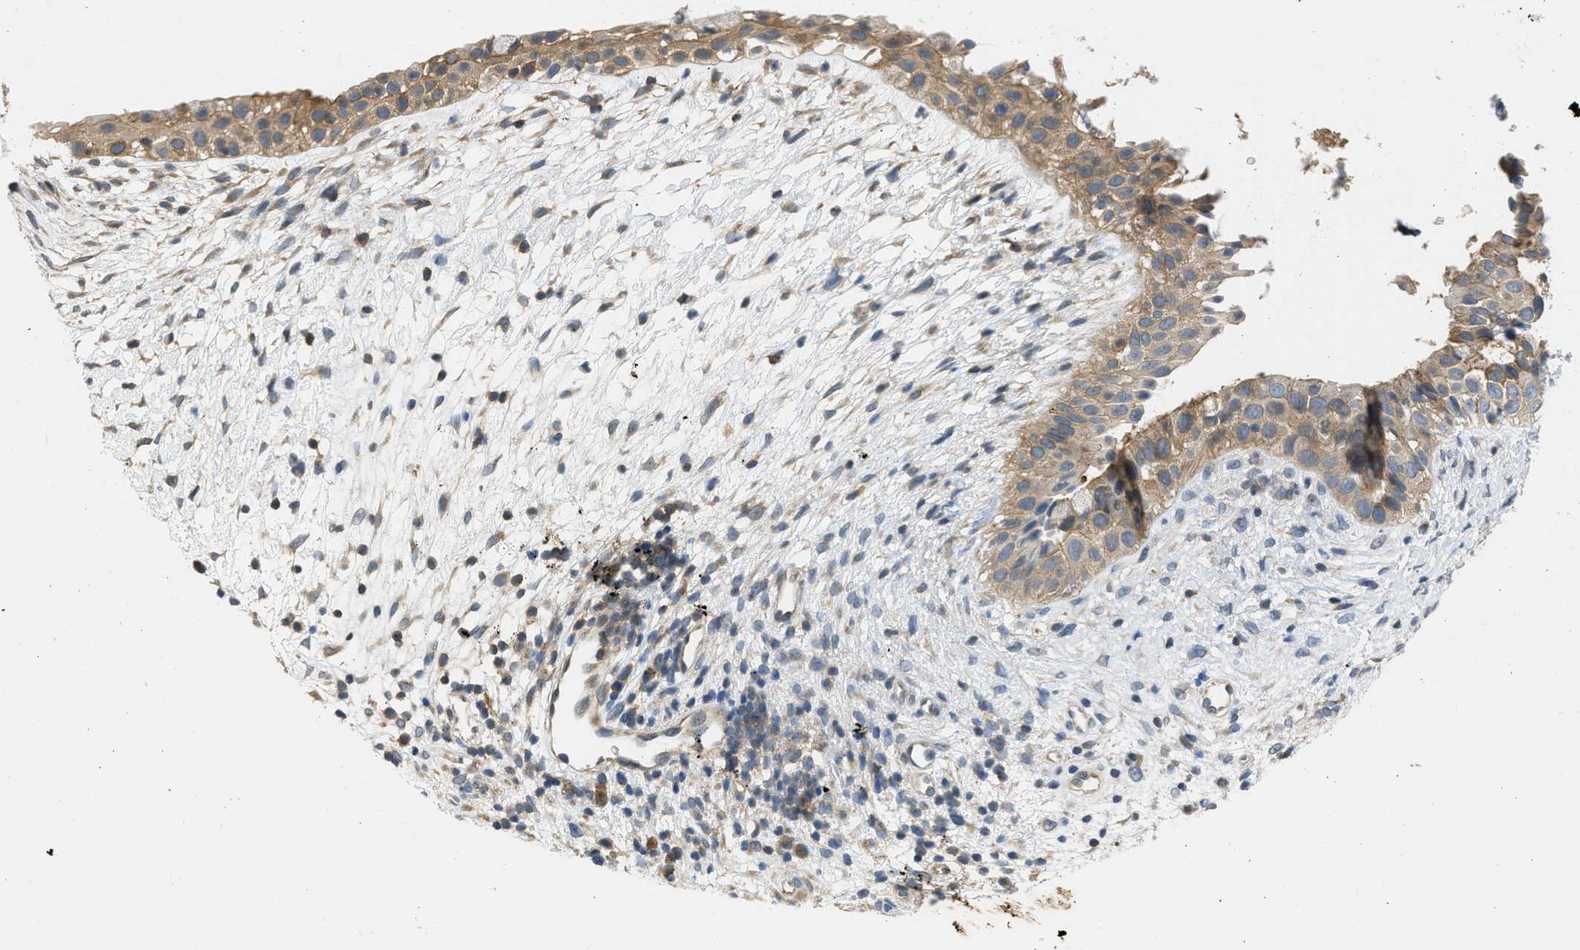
{"staining": {"intensity": "strong", "quantity": ">75%", "location": "cytoplasmic/membranous"}, "tissue": "nasopharynx", "cell_type": "Respiratory epithelial cells", "image_type": "normal", "snomed": [{"axis": "morphology", "description": "Normal tissue, NOS"}, {"axis": "topography", "description": "Nasopharynx"}], "caption": "This image reveals immunohistochemistry staining of normal nasopharynx, with high strong cytoplasmic/membranous positivity in approximately >75% of respiratory epithelial cells.", "gene": "CYP1A1", "patient": {"sex": "male", "age": 22}}